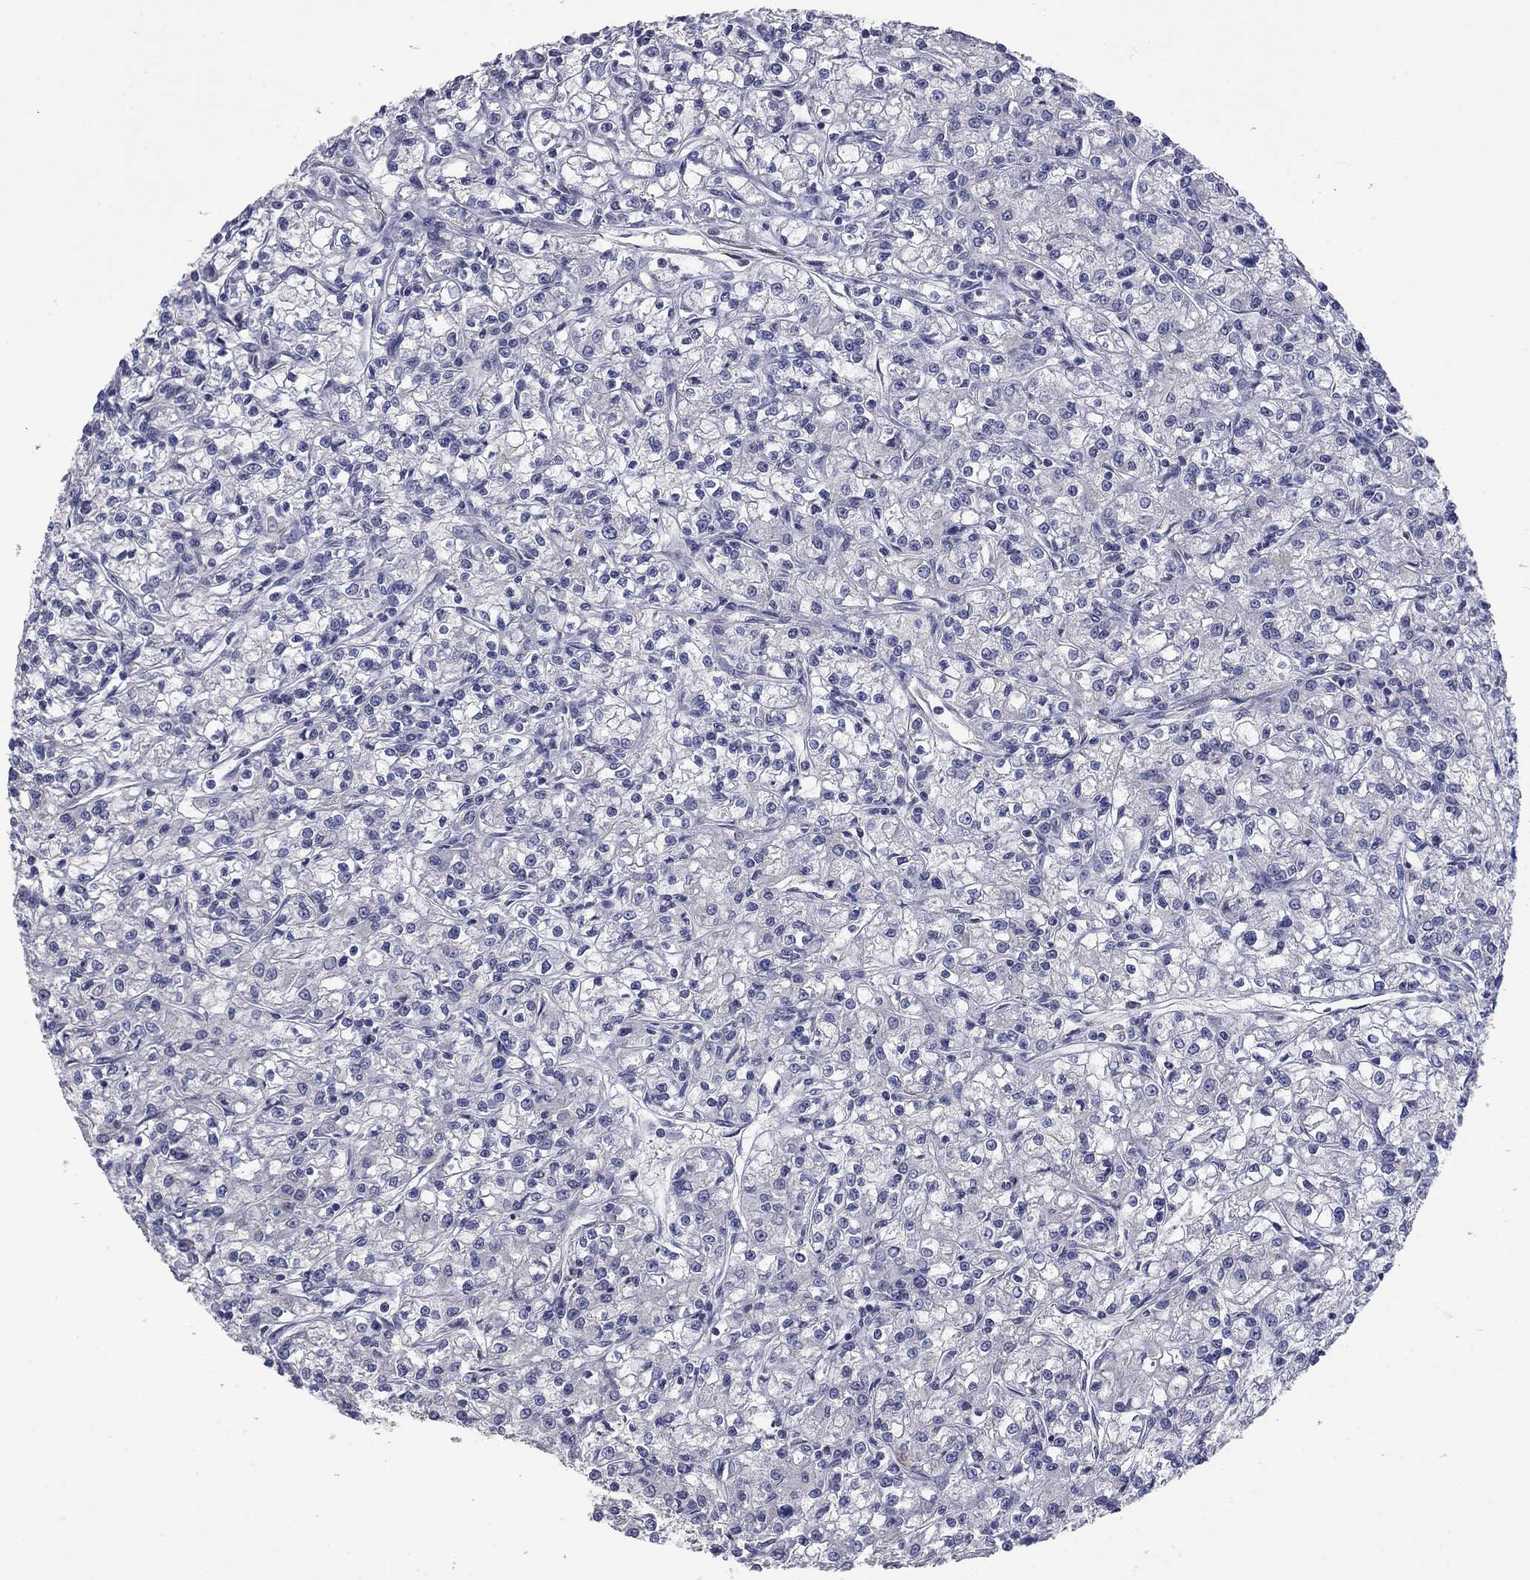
{"staining": {"intensity": "negative", "quantity": "none", "location": "none"}, "tissue": "renal cancer", "cell_type": "Tumor cells", "image_type": "cancer", "snomed": [{"axis": "morphology", "description": "Adenocarcinoma, NOS"}, {"axis": "topography", "description": "Kidney"}], "caption": "Adenocarcinoma (renal) was stained to show a protein in brown. There is no significant positivity in tumor cells. (Stains: DAB (3,3'-diaminobenzidine) IHC with hematoxylin counter stain, Microscopy: brightfield microscopy at high magnification).", "gene": "IP6K3", "patient": {"sex": "female", "age": 59}}